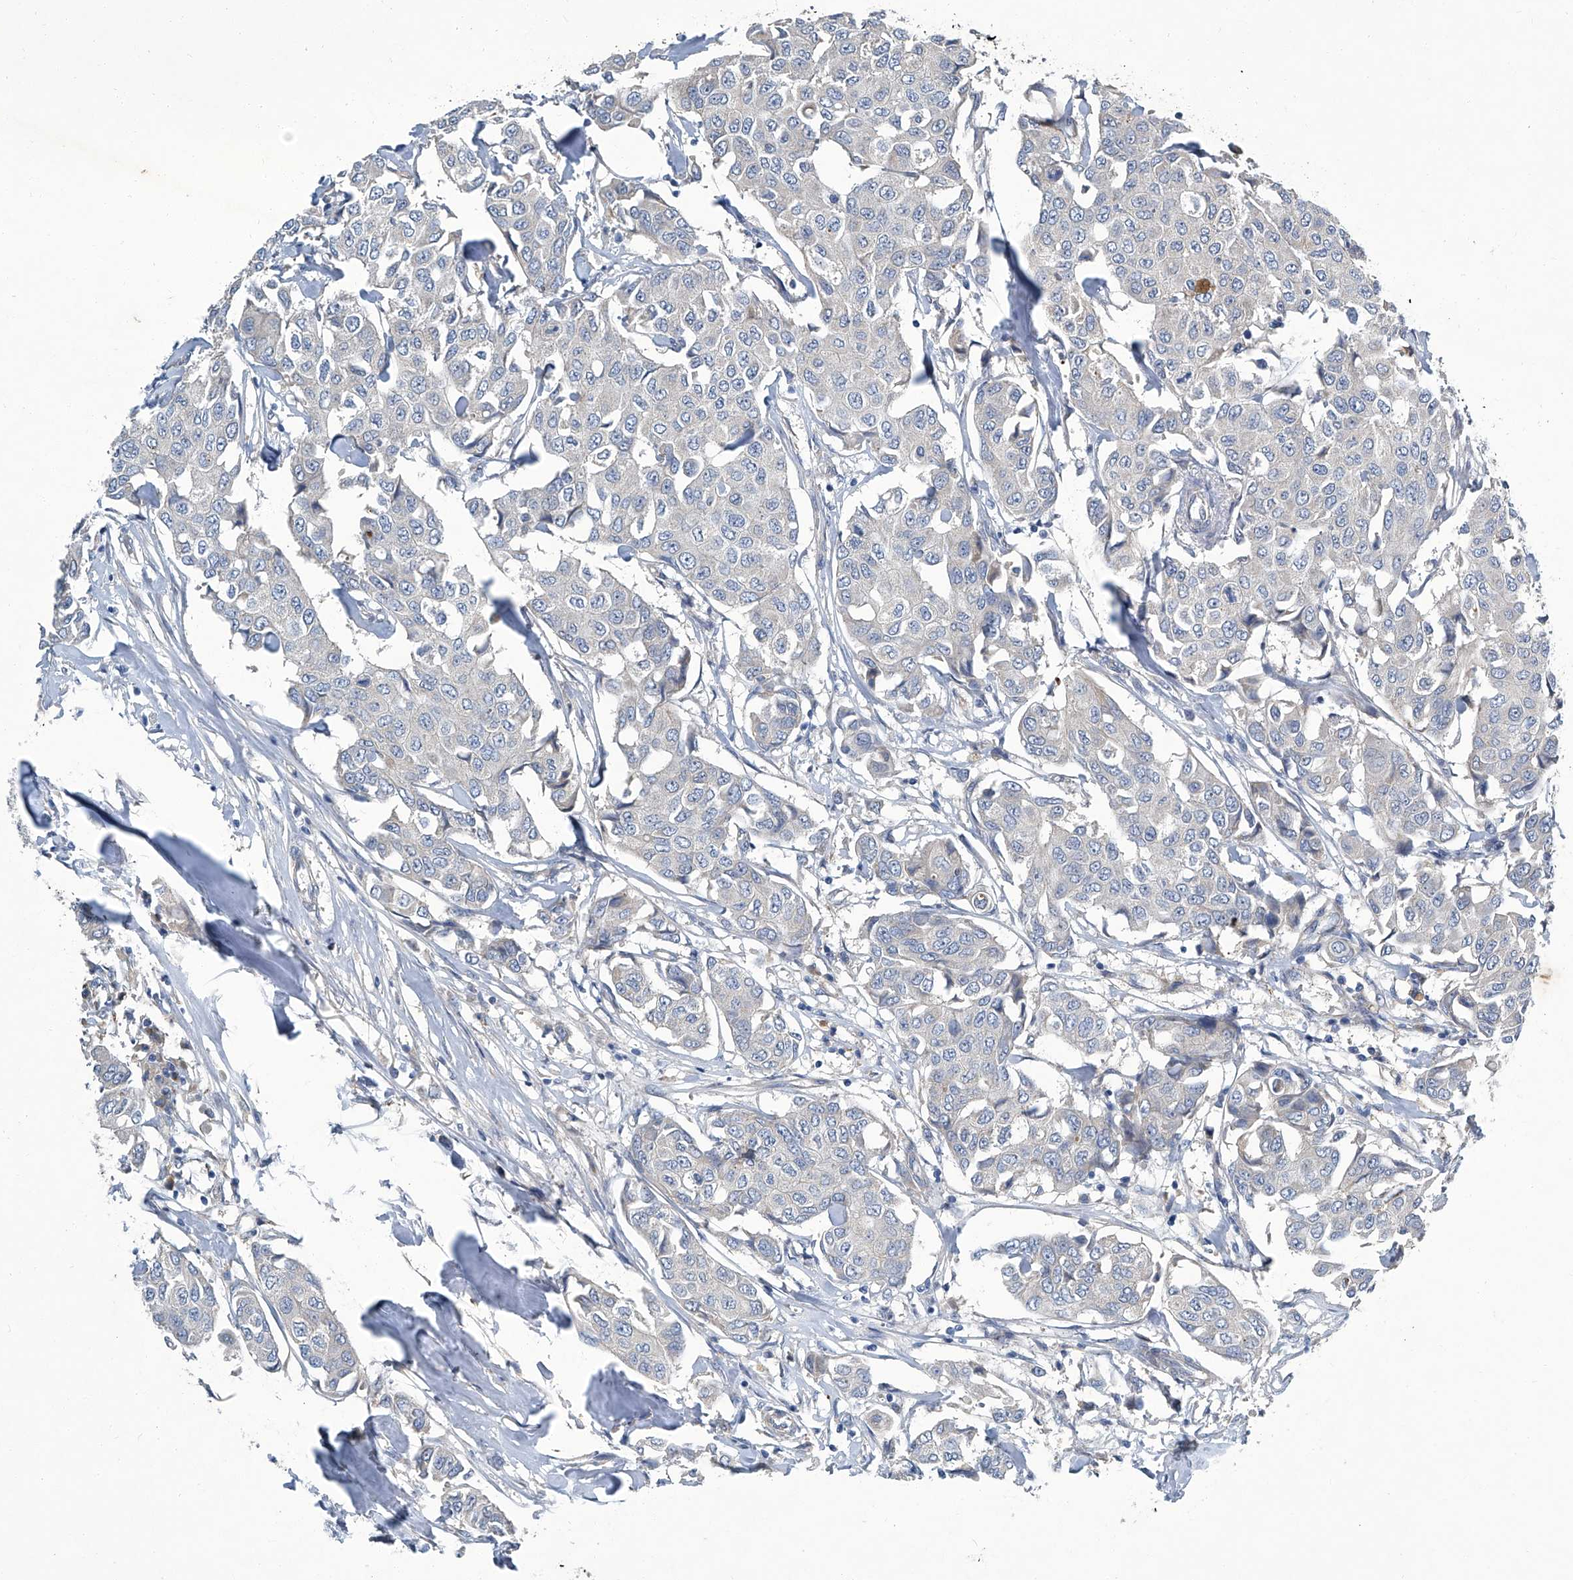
{"staining": {"intensity": "negative", "quantity": "none", "location": "none"}, "tissue": "breast cancer", "cell_type": "Tumor cells", "image_type": "cancer", "snomed": [{"axis": "morphology", "description": "Duct carcinoma"}, {"axis": "topography", "description": "Breast"}], "caption": "This photomicrograph is of breast cancer (infiltrating ductal carcinoma) stained with IHC to label a protein in brown with the nuclei are counter-stained blue. There is no staining in tumor cells.", "gene": "SLC26A11", "patient": {"sex": "female", "age": 80}}